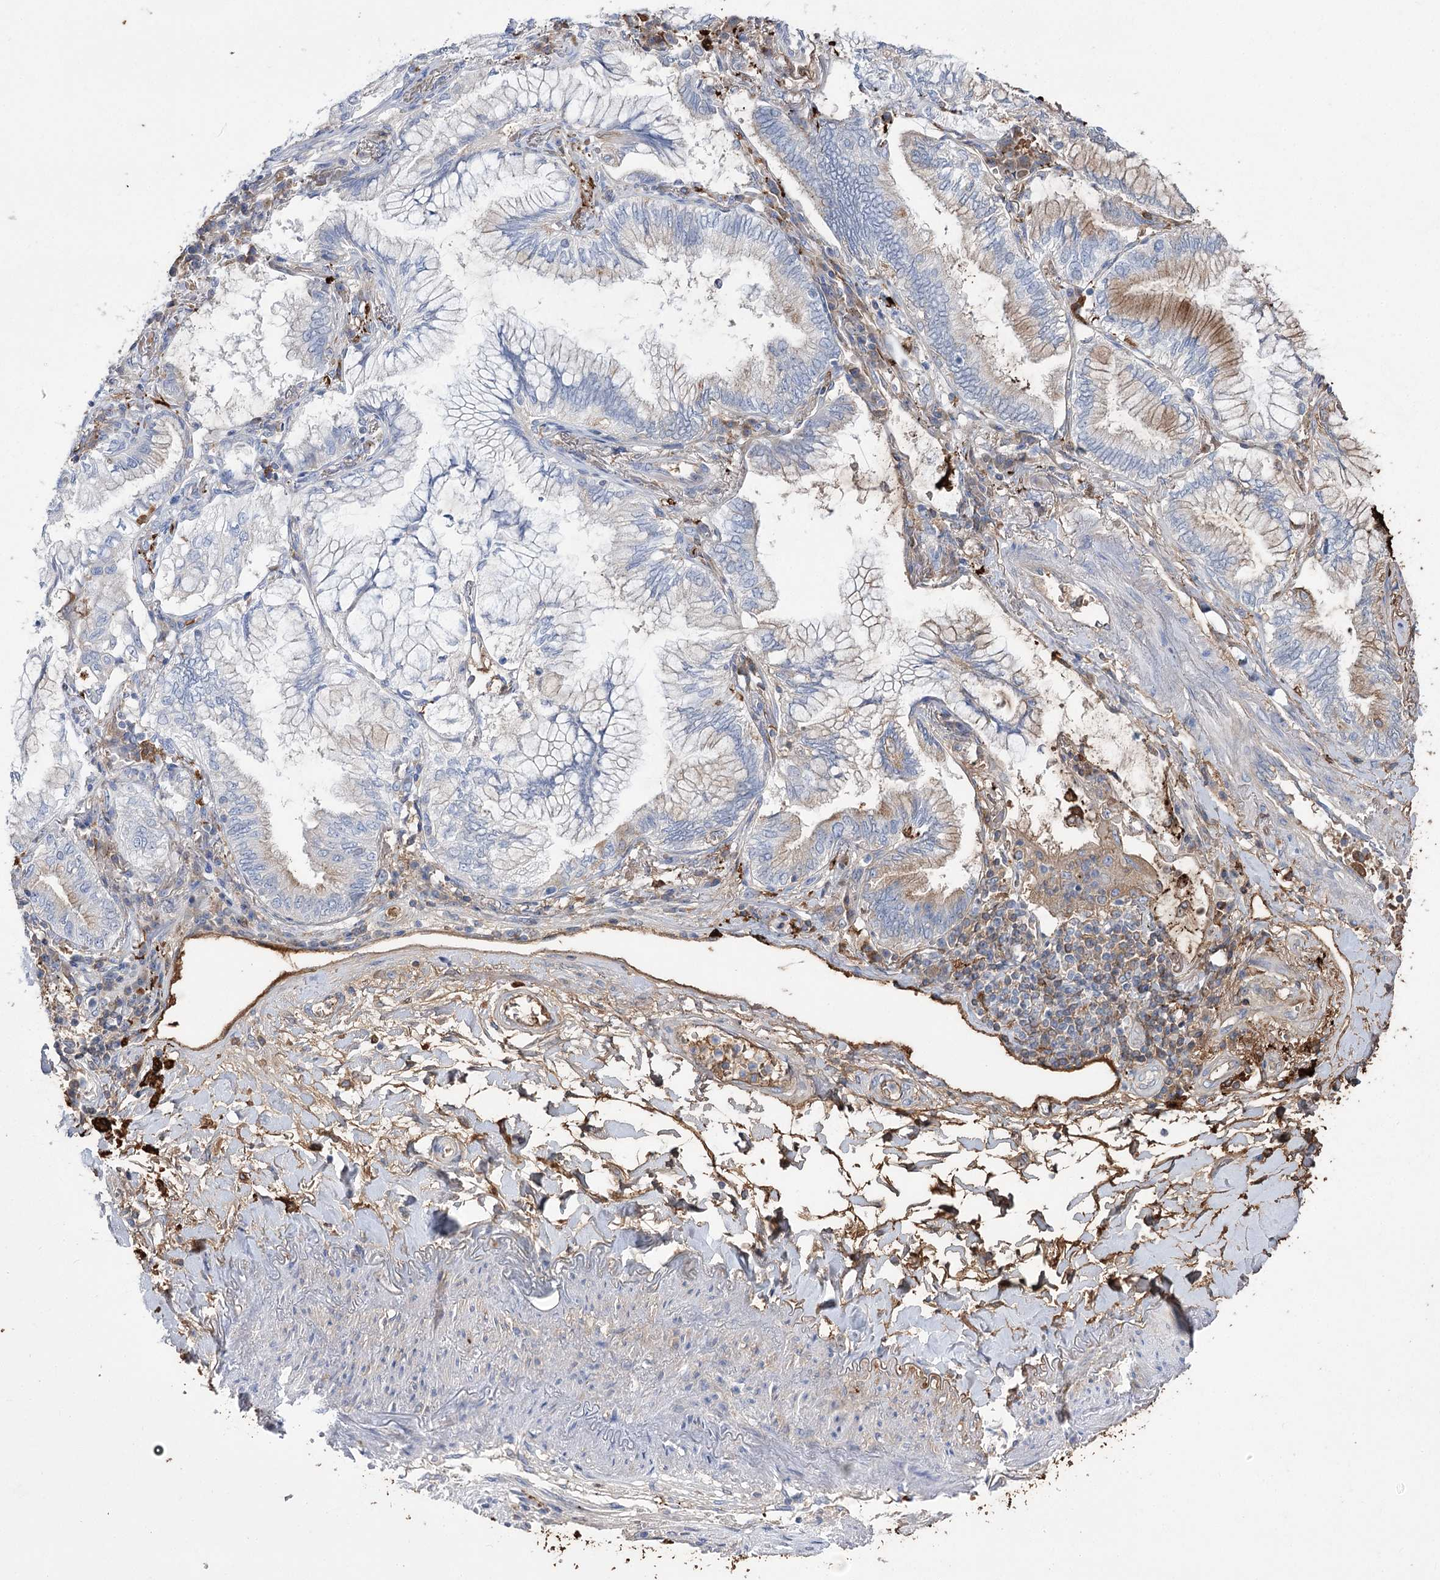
{"staining": {"intensity": "moderate", "quantity": "<25%", "location": "cytoplasmic/membranous"}, "tissue": "lung cancer", "cell_type": "Tumor cells", "image_type": "cancer", "snomed": [{"axis": "morphology", "description": "Adenocarcinoma, NOS"}, {"axis": "topography", "description": "Lung"}], "caption": "Lung cancer (adenocarcinoma) tissue shows moderate cytoplasmic/membranous expression in approximately <25% of tumor cells, visualized by immunohistochemistry. The protein of interest is shown in brown color, while the nuclei are stained blue.", "gene": "ZNF622", "patient": {"sex": "female", "age": 70}}